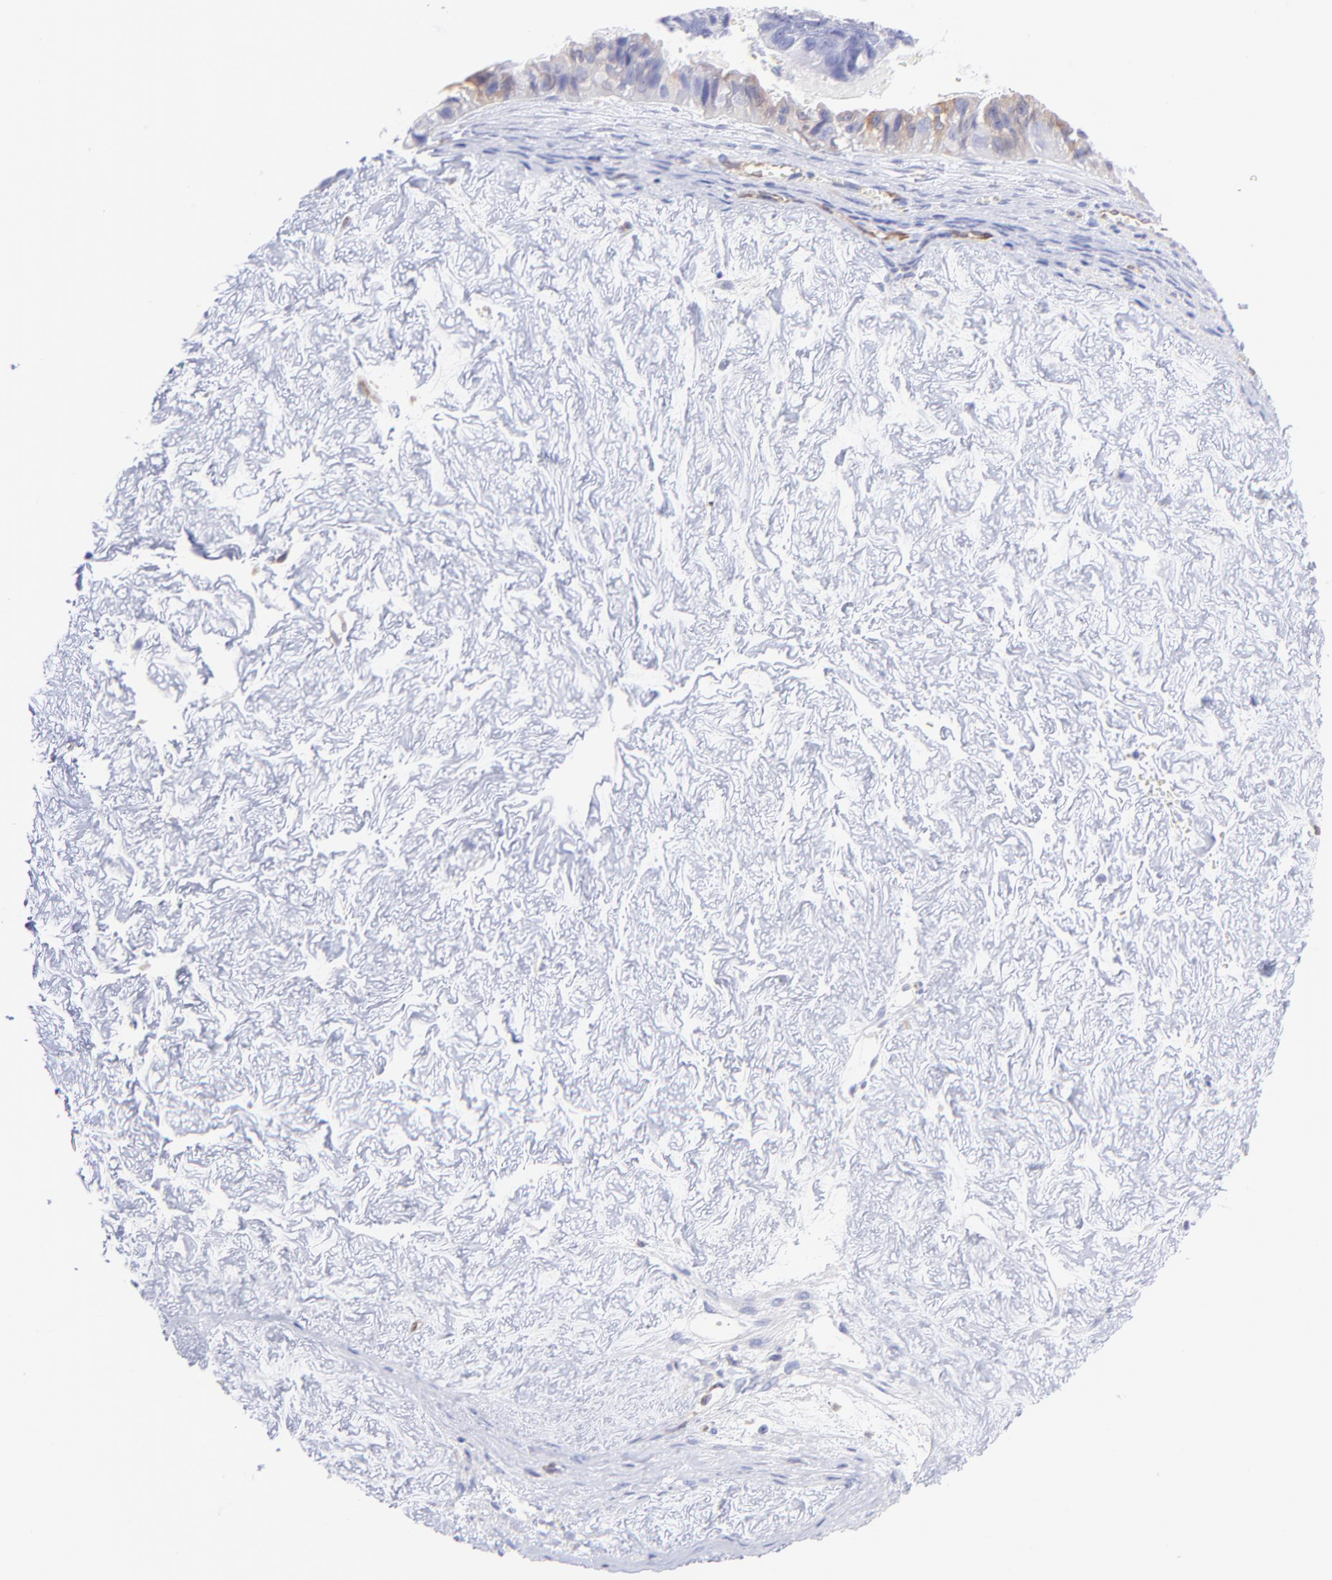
{"staining": {"intensity": "moderate", "quantity": "<25%", "location": "cytoplasmic/membranous"}, "tissue": "ovarian cancer", "cell_type": "Tumor cells", "image_type": "cancer", "snomed": [{"axis": "morphology", "description": "Carcinoma, endometroid"}, {"axis": "topography", "description": "Ovary"}], "caption": "A low amount of moderate cytoplasmic/membranous positivity is identified in about <25% of tumor cells in ovarian endometroid carcinoma tissue.", "gene": "IRAG2", "patient": {"sex": "female", "age": 85}}